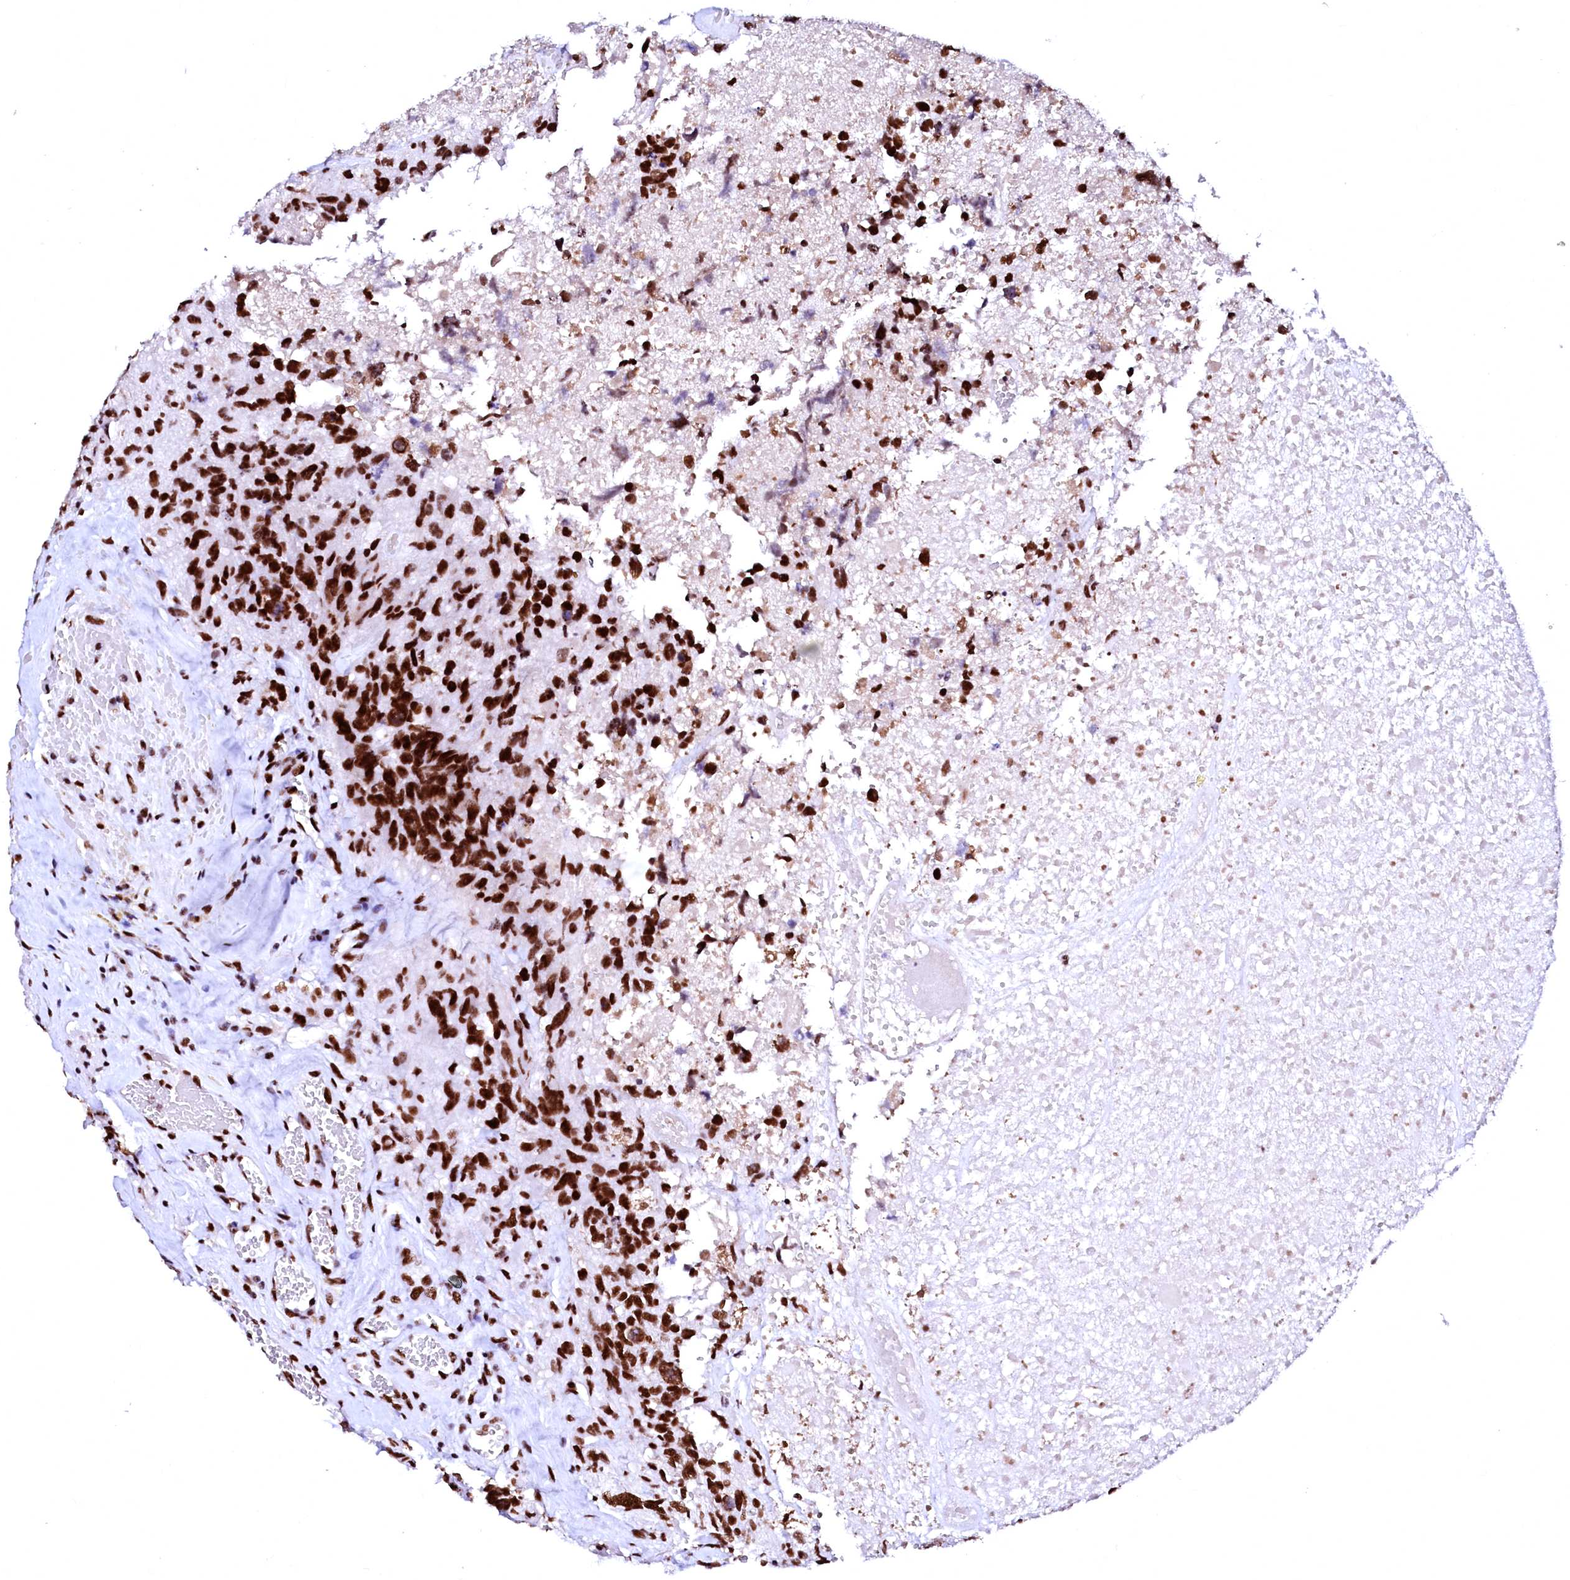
{"staining": {"intensity": "strong", "quantity": ">75%", "location": "nuclear"}, "tissue": "glioma", "cell_type": "Tumor cells", "image_type": "cancer", "snomed": [{"axis": "morphology", "description": "Glioma, malignant, High grade"}, {"axis": "topography", "description": "Brain"}], "caption": "Immunohistochemistry (IHC) histopathology image of malignant glioma (high-grade) stained for a protein (brown), which exhibits high levels of strong nuclear staining in about >75% of tumor cells.", "gene": "CPSF6", "patient": {"sex": "male", "age": 69}}